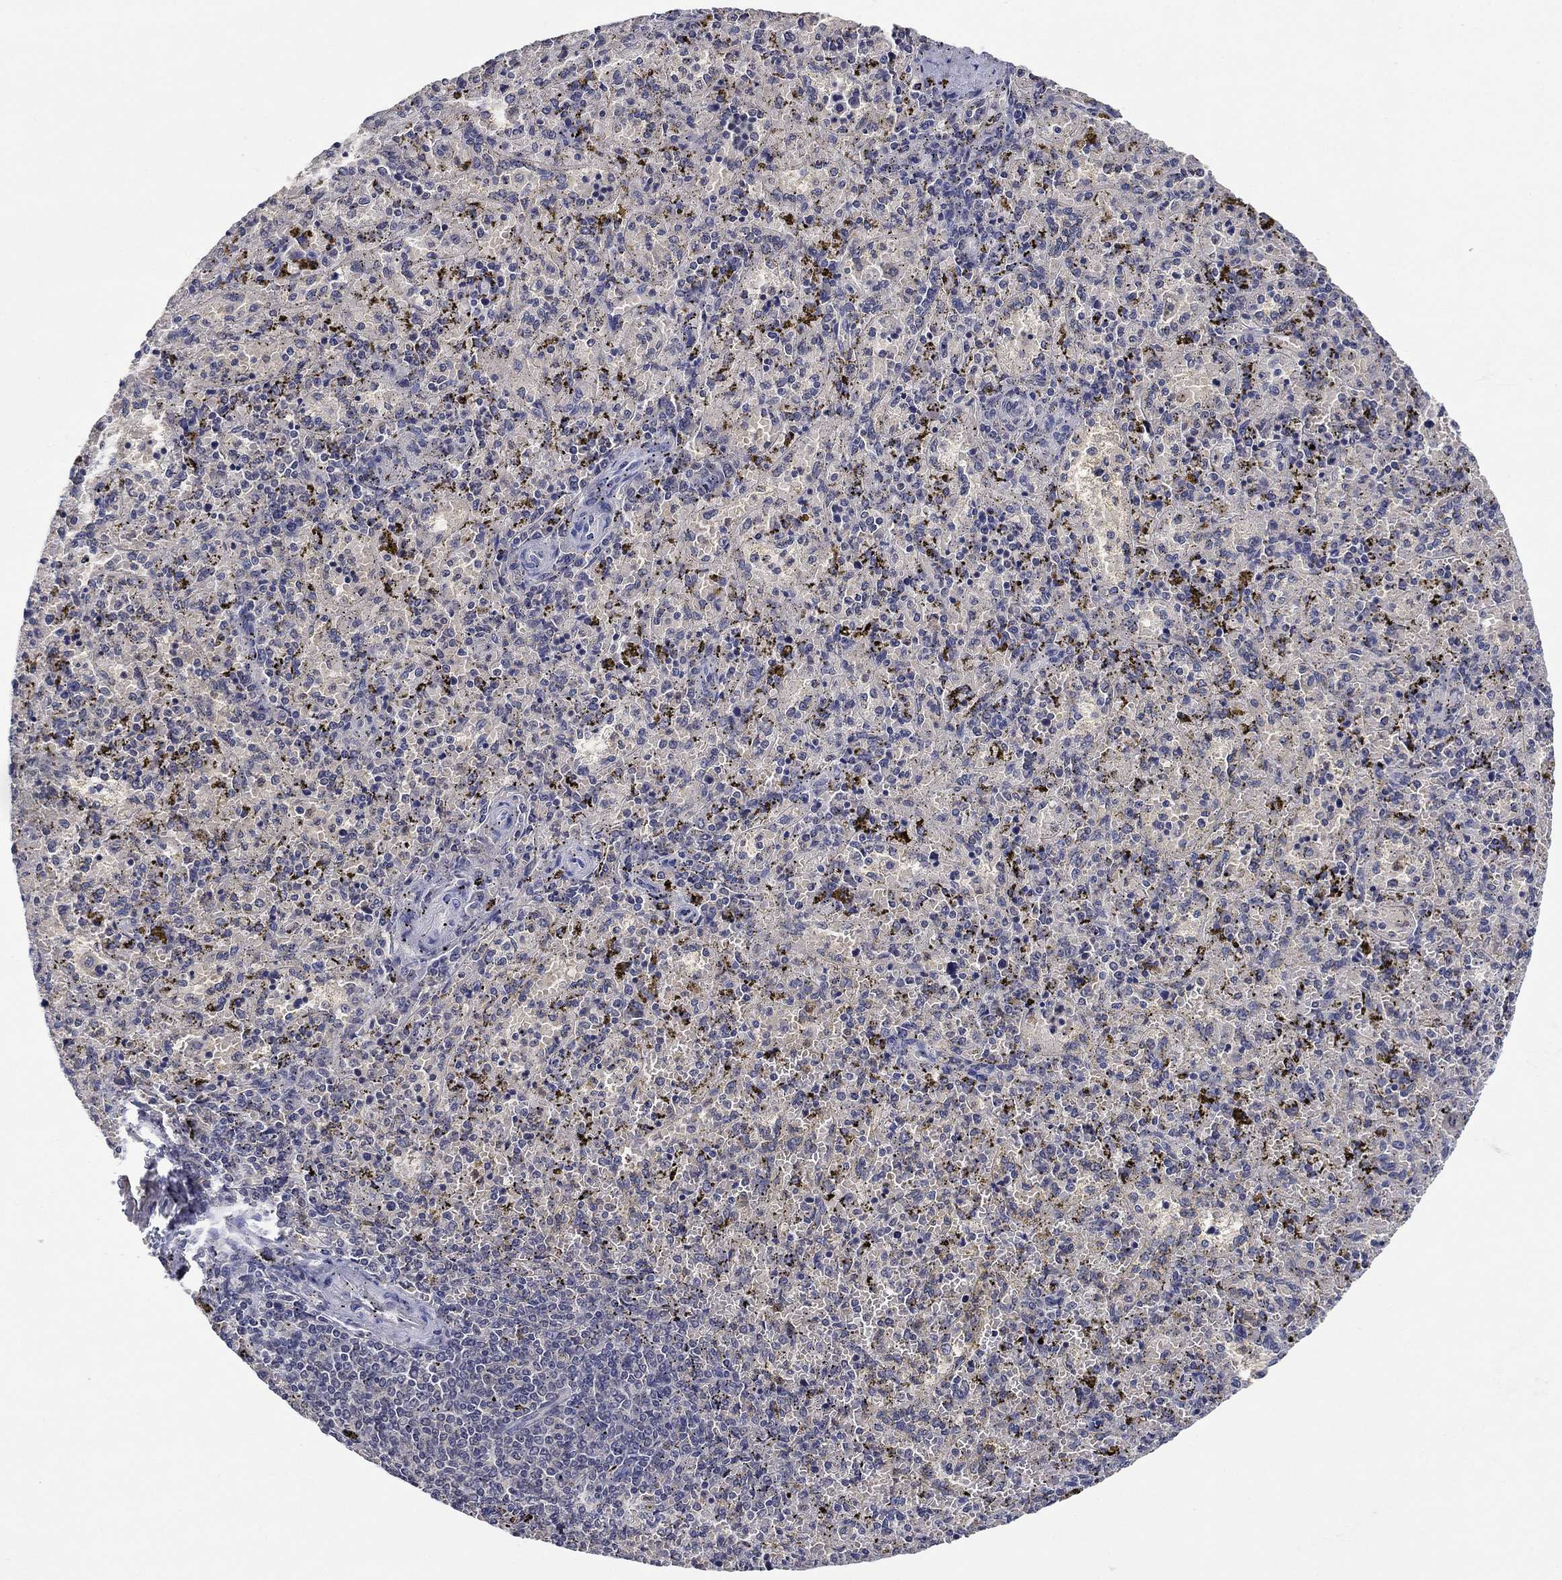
{"staining": {"intensity": "negative", "quantity": "none", "location": "none"}, "tissue": "spleen", "cell_type": "Cells in red pulp", "image_type": "normal", "snomed": [{"axis": "morphology", "description": "Normal tissue, NOS"}, {"axis": "topography", "description": "Spleen"}], "caption": "Immunohistochemistry histopathology image of benign spleen: spleen stained with DAB displays no significant protein expression in cells in red pulp. (DAB immunohistochemistry (IHC) visualized using brightfield microscopy, high magnification).", "gene": "DDTL", "patient": {"sex": "female", "age": 50}}